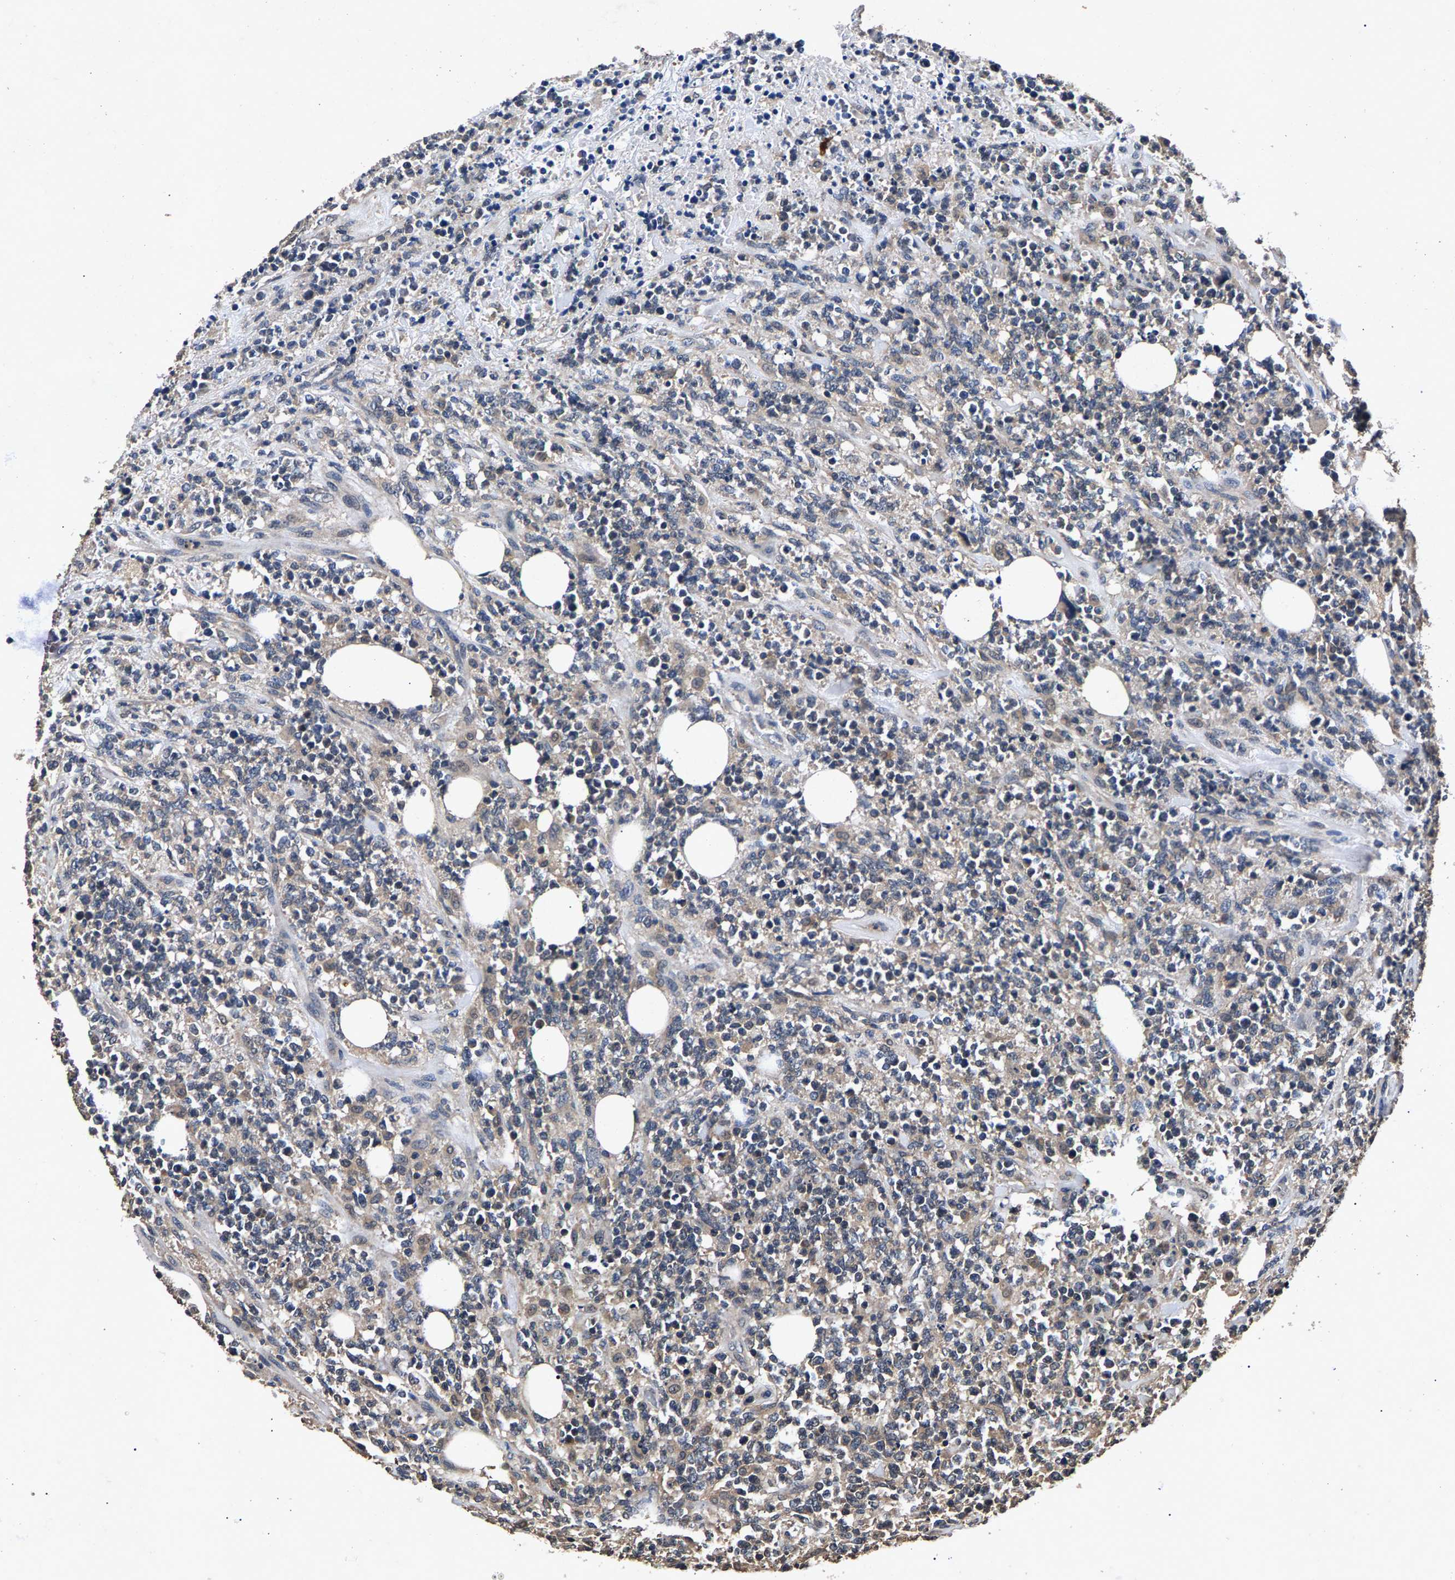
{"staining": {"intensity": "negative", "quantity": "none", "location": "none"}, "tissue": "lymphoma", "cell_type": "Tumor cells", "image_type": "cancer", "snomed": [{"axis": "morphology", "description": "Malignant lymphoma, non-Hodgkin's type, High grade"}, {"axis": "topography", "description": "Soft tissue"}], "caption": "High magnification brightfield microscopy of lymphoma stained with DAB (brown) and counterstained with hematoxylin (blue): tumor cells show no significant staining.", "gene": "PPP1CC", "patient": {"sex": "male", "age": 18}}